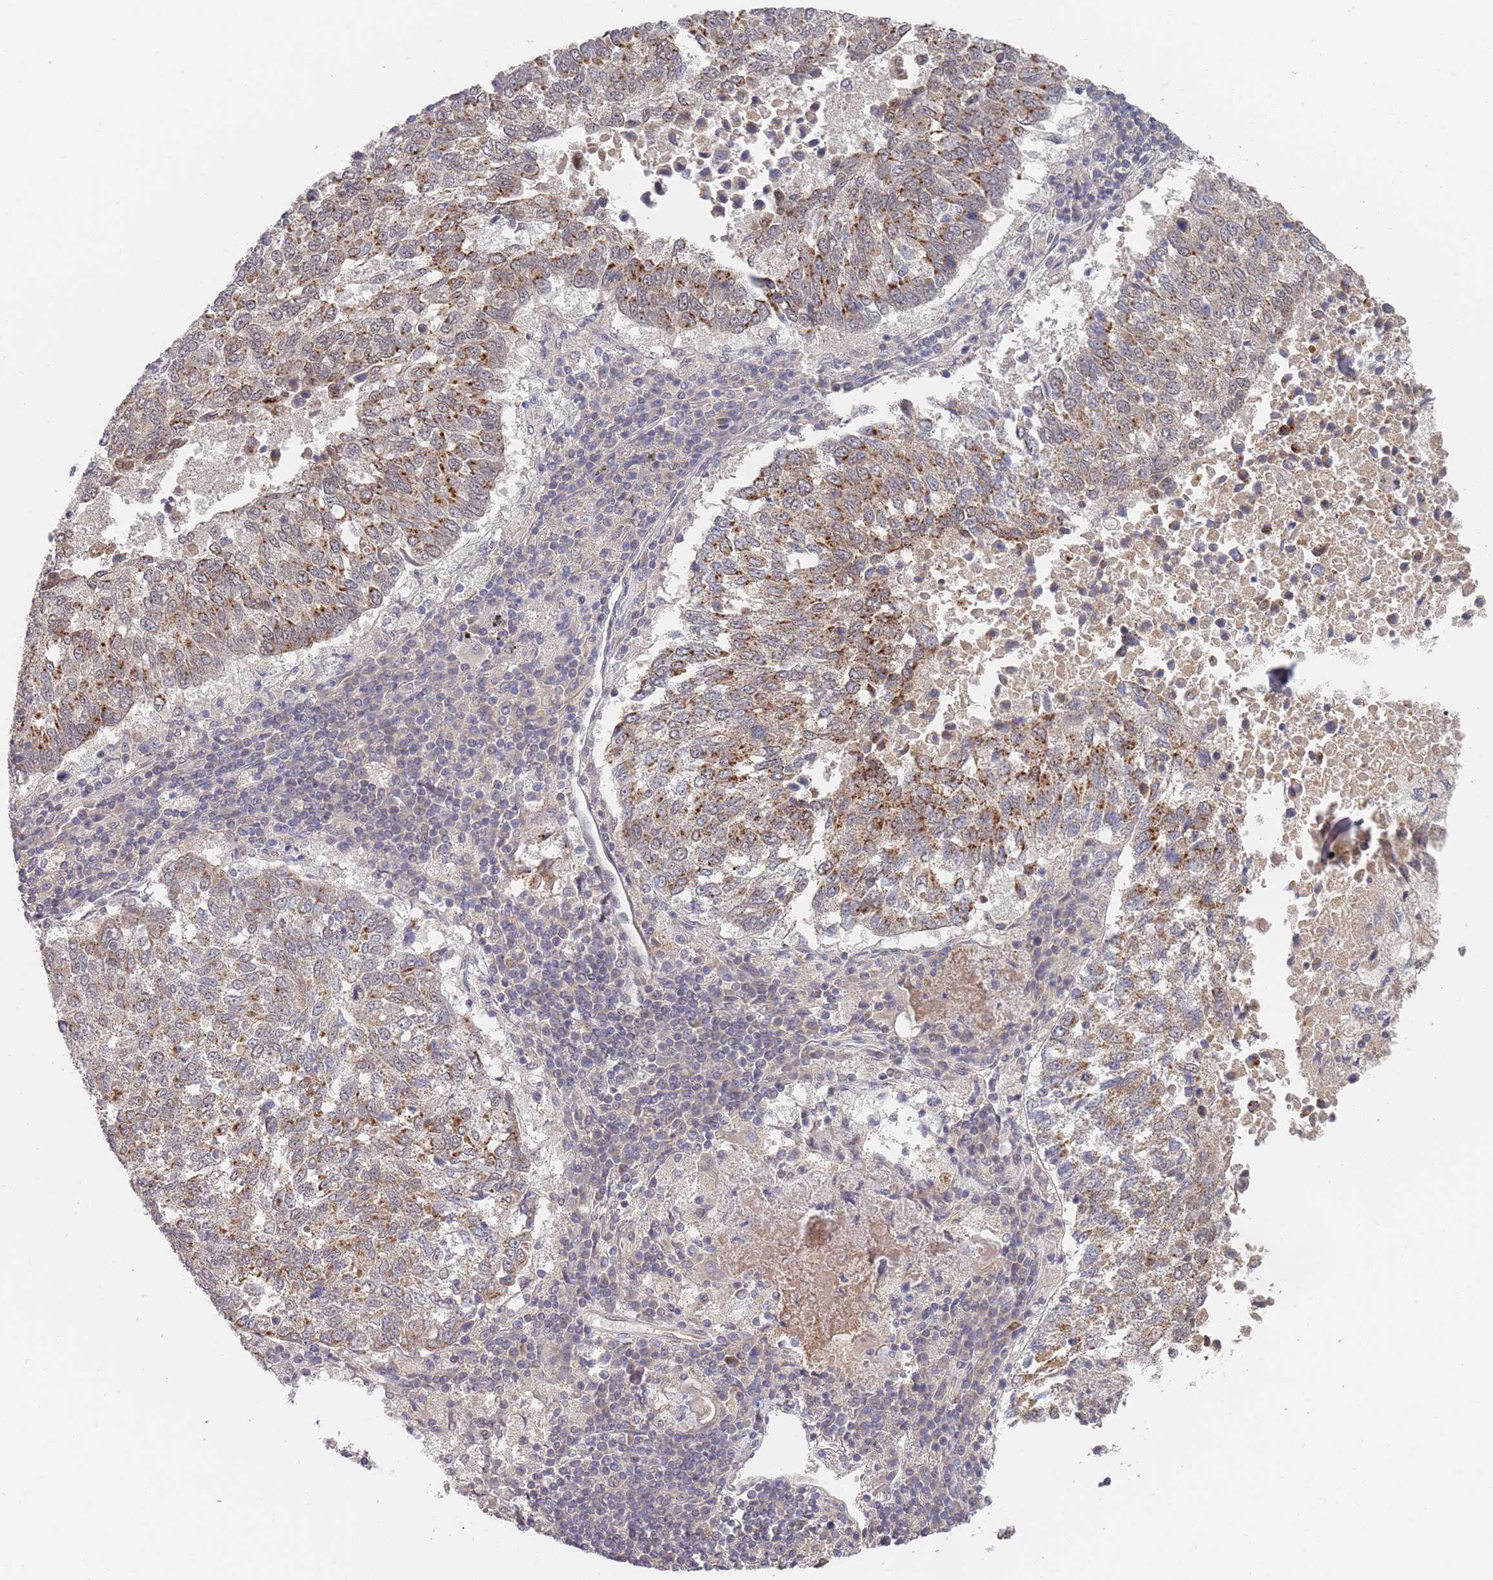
{"staining": {"intensity": "moderate", "quantity": ">75%", "location": "cytoplasmic/membranous"}, "tissue": "lung cancer", "cell_type": "Tumor cells", "image_type": "cancer", "snomed": [{"axis": "morphology", "description": "Squamous cell carcinoma, NOS"}, {"axis": "topography", "description": "Lung"}], "caption": "A brown stain highlights moderate cytoplasmic/membranous positivity of a protein in human lung cancer tumor cells. (DAB (3,3'-diaminobenzidine) = brown stain, brightfield microscopy at high magnification).", "gene": "B4GALT4", "patient": {"sex": "male", "age": 73}}